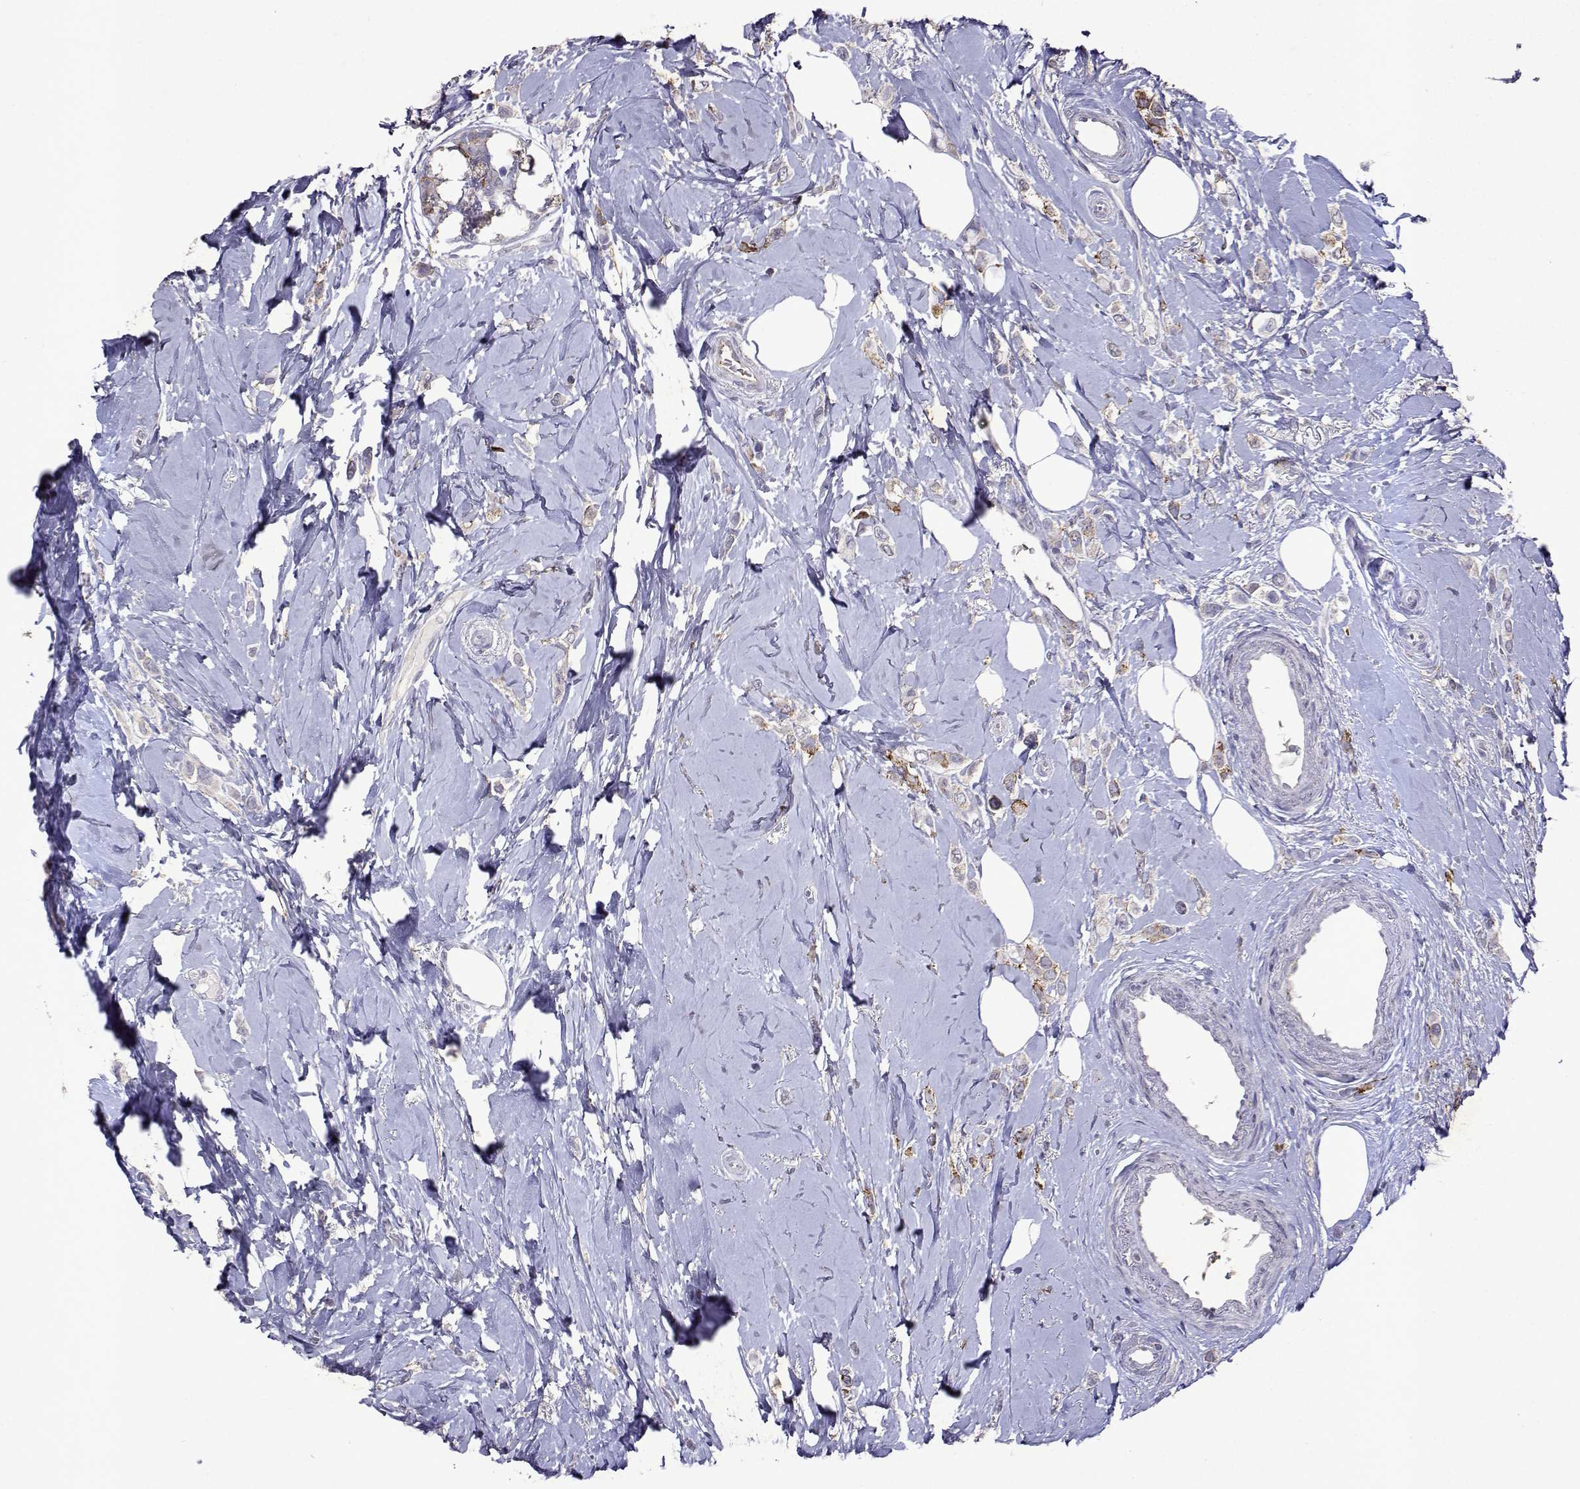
{"staining": {"intensity": "weak", "quantity": "<25%", "location": "cytoplasmic/membranous"}, "tissue": "breast cancer", "cell_type": "Tumor cells", "image_type": "cancer", "snomed": [{"axis": "morphology", "description": "Lobular carcinoma"}, {"axis": "topography", "description": "Breast"}], "caption": "A high-resolution image shows immunohistochemistry (IHC) staining of breast cancer, which shows no significant staining in tumor cells. Brightfield microscopy of immunohistochemistry (IHC) stained with DAB (3,3'-diaminobenzidine) (brown) and hematoxylin (blue), captured at high magnification.", "gene": "DUSP28", "patient": {"sex": "female", "age": 66}}